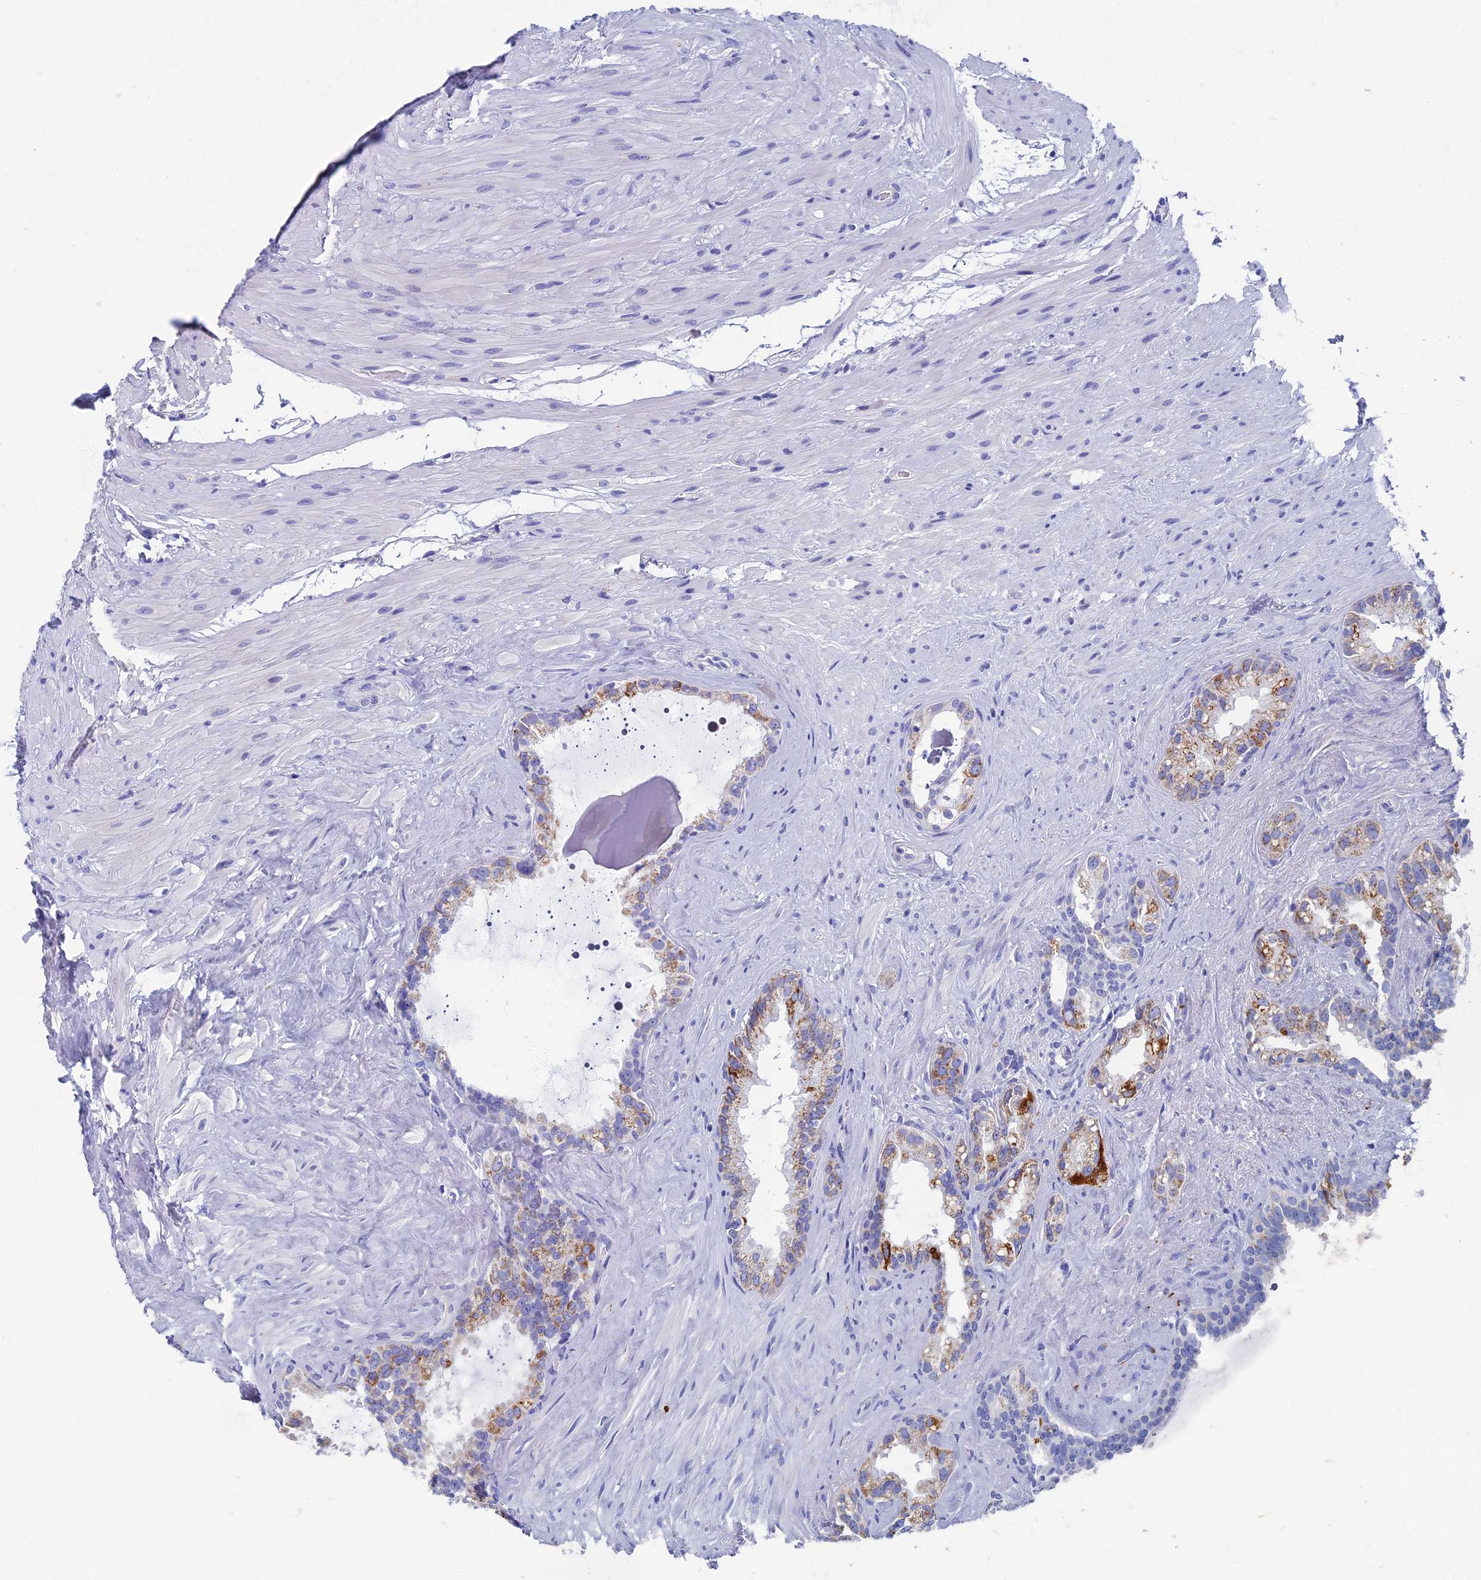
{"staining": {"intensity": "strong", "quantity": "25%-75%", "location": "cytoplasmic/membranous"}, "tissue": "seminal vesicle", "cell_type": "Glandular cells", "image_type": "normal", "snomed": [{"axis": "morphology", "description": "Normal tissue, NOS"}, {"axis": "topography", "description": "Prostate"}, {"axis": "topography", "description": "Seminal veicle"}], "caption": "Immunohistochemical staining of normal seminal vesicle demonstrates strong cytoplasmic/membranous protein positivity in approximately 25%-75% of glandular cells. (DAB (3,3'-diaminobenzidine) = brown stain, brightfield microscopy at high magnification).", "gene": "OAT", "patient": {"sex": "male", "age": 79}}